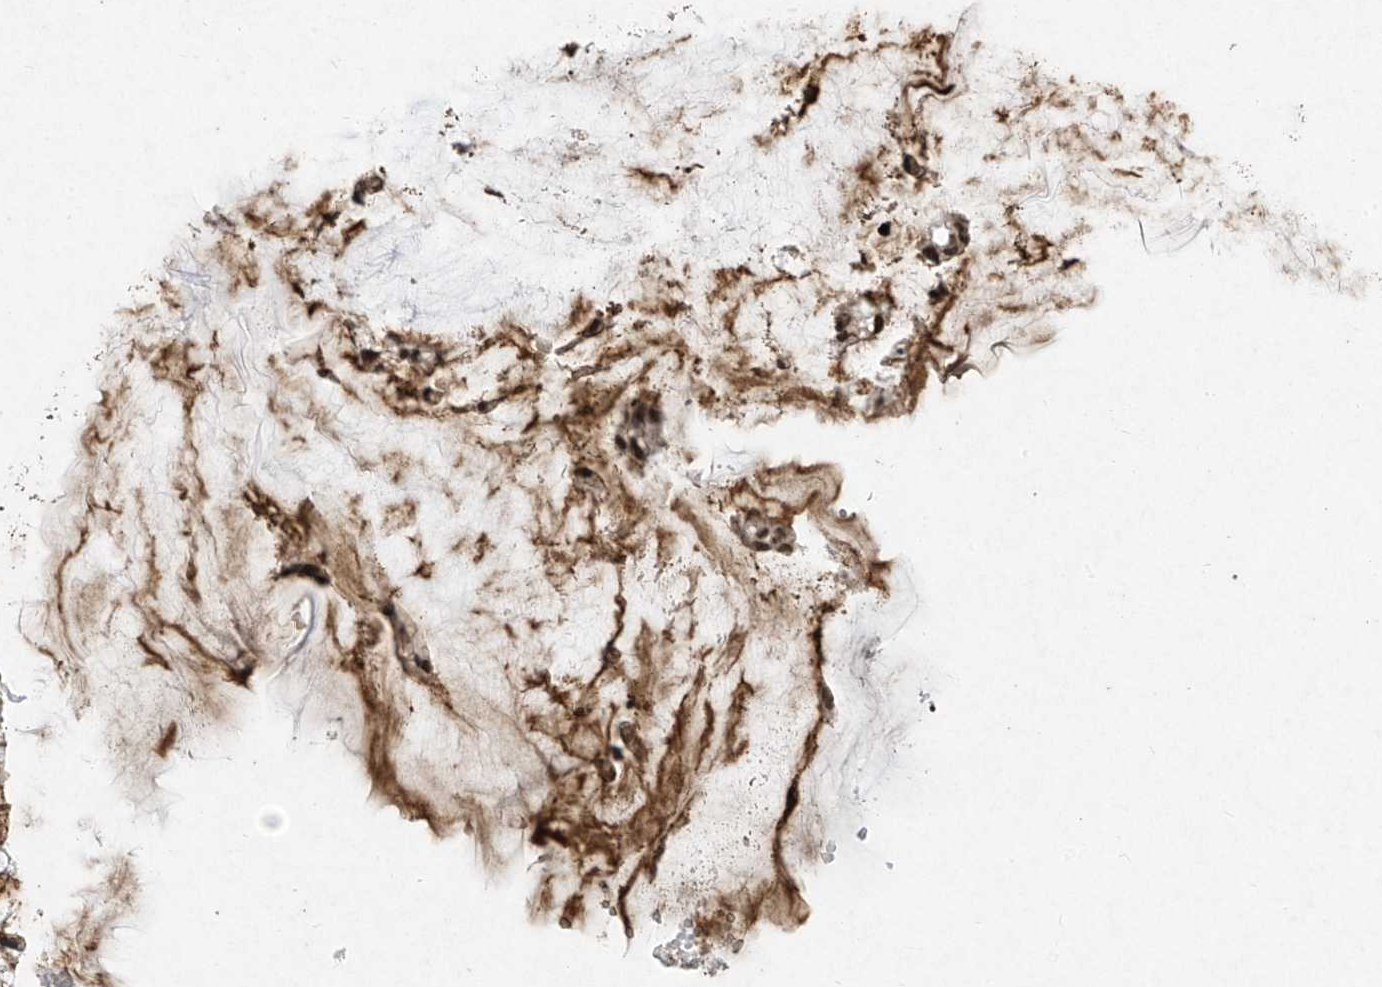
{"staining": {"intensity": "moderate", "quantity": ">75%", "location": "nuclear"}, "tissue": "ovarian cancer", "cell_type": "Tumor cells", "image_type": "cancer", "snomed": [{"axis": "morphology", "description": "Cystadenocarcinoma, mucinous, NOS"}, {"axis": "topography", "description": "Ovary"}], "caption": "Brown immunohistochemical staining in human ovarian mucinous cystadenocarcinoma demonstrates moderate nuclear positivity in approximately >75% of tumor cells.", "gene": "ATRIP", "patient": {"sex": "female", "age": 39}}